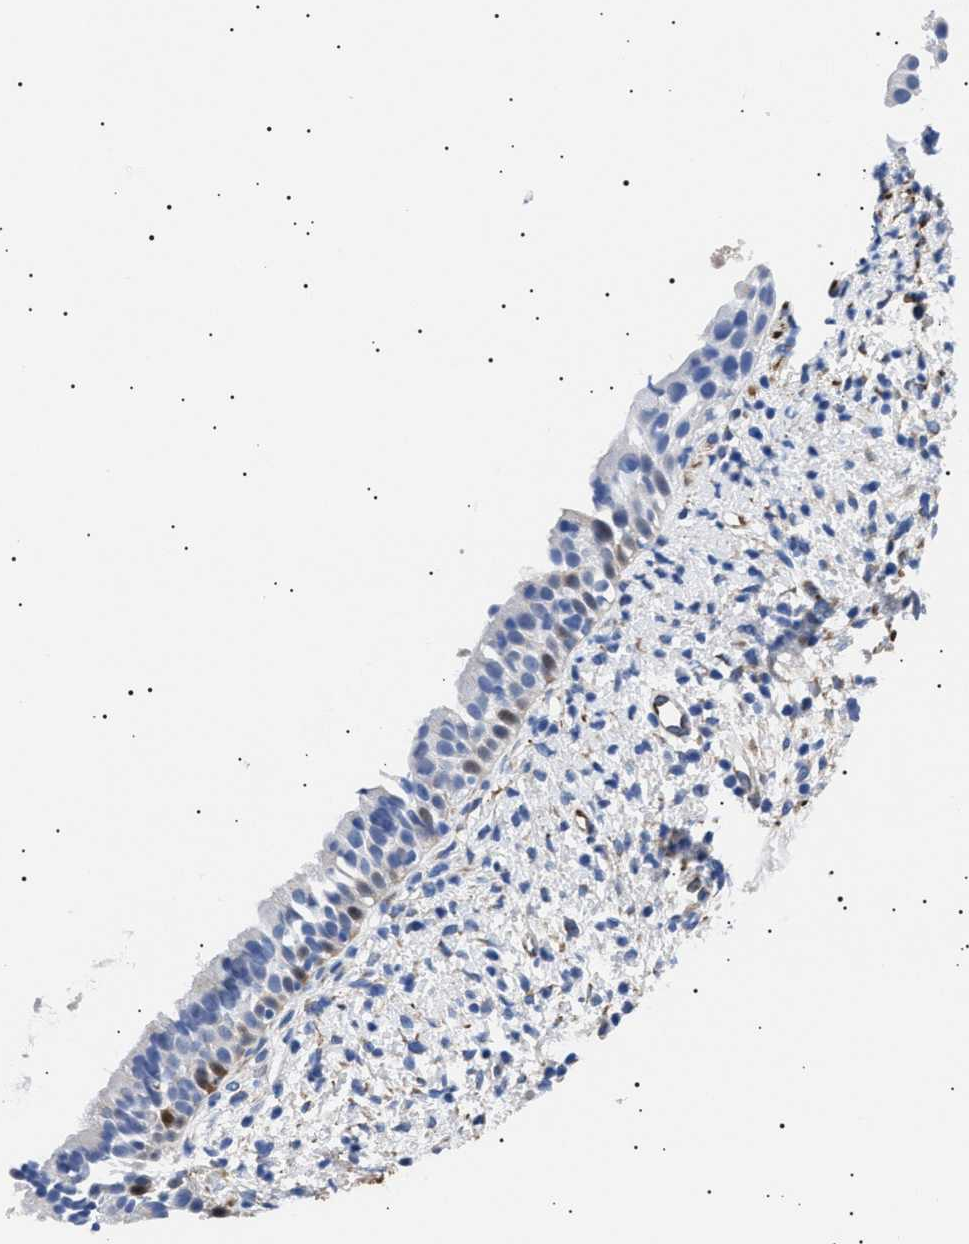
{"staining": {"intensity": "strong", "quantity": "<25%", "location": "cytoplasmic/membranous,nuclear"}, "tissue": "nasopharynx", "cell_type": "Respiratory epithelial cells", "image_type": "normal", "snomed": [{"axis": "morphology", "description": "Normal tissue, NOS"}, {"axis": "topography", "description": "Nasopharynx"}], "caption": "Strong cytoplasmic/membranous,nuclear staining for a protein is seen in approximately <25% of respiratory epithelial cells of unremarkable nasopharynx using IHC.", "gene": "HEMGN", "patient": {"sex": "male", "age": 22}}